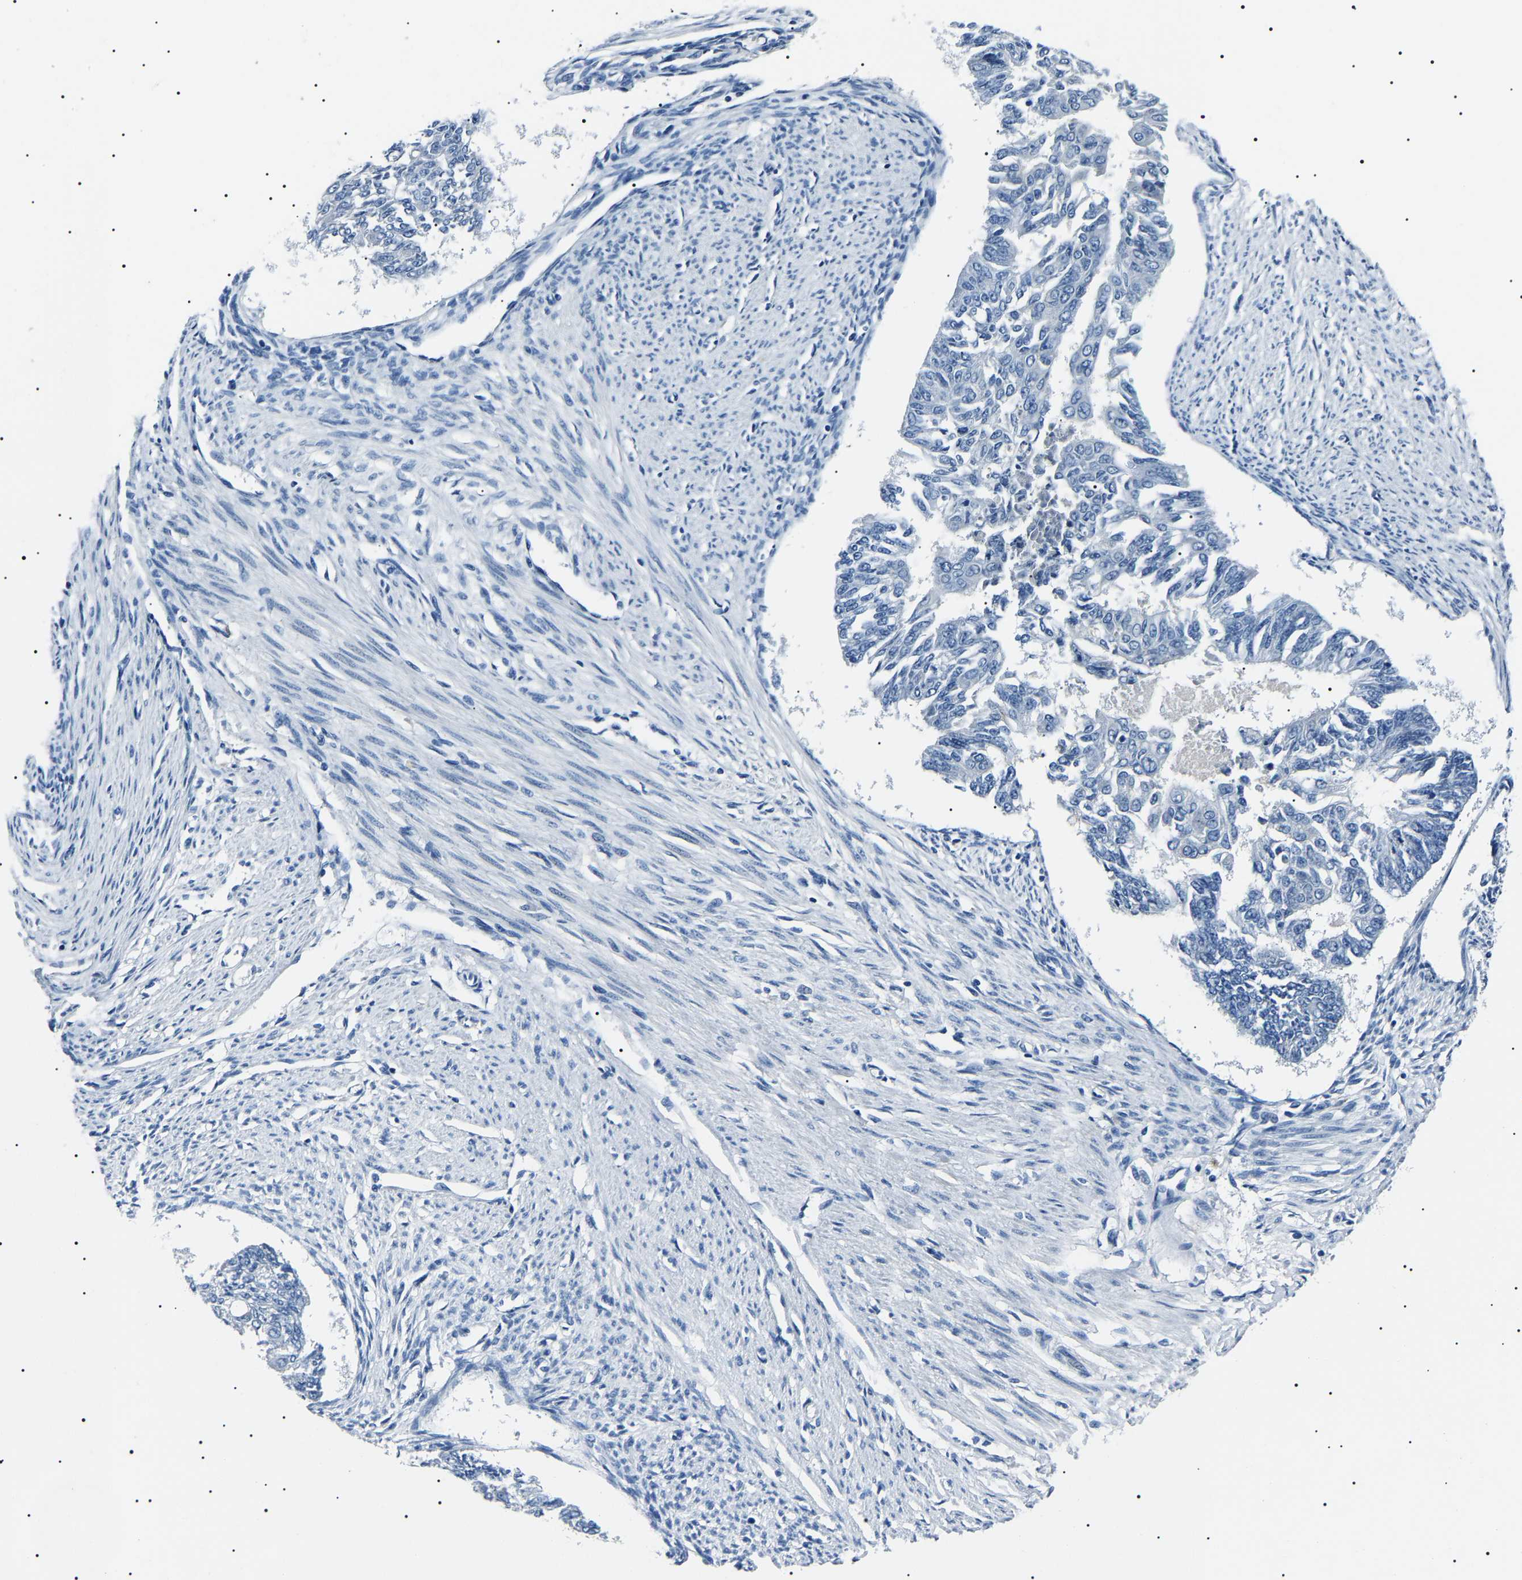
{"staining": {"intensity": "negative", "quantity": "none", "location": "none"}, "tissue": "endometrial cancer", "cell_type": "Tumor cells", "image_type": "cancer", "snomed": [{"axis": "morphology", "description": "Adenocarcinoma, NOS"}, {"axis": "topography", "description": "Endometrium"}], "caption": "There is no significant expression in tumor cells of endometrial cancer (adenocarcinoma).", "gene": "KLK15", "patient": {"sex": "female", "age": 32}}